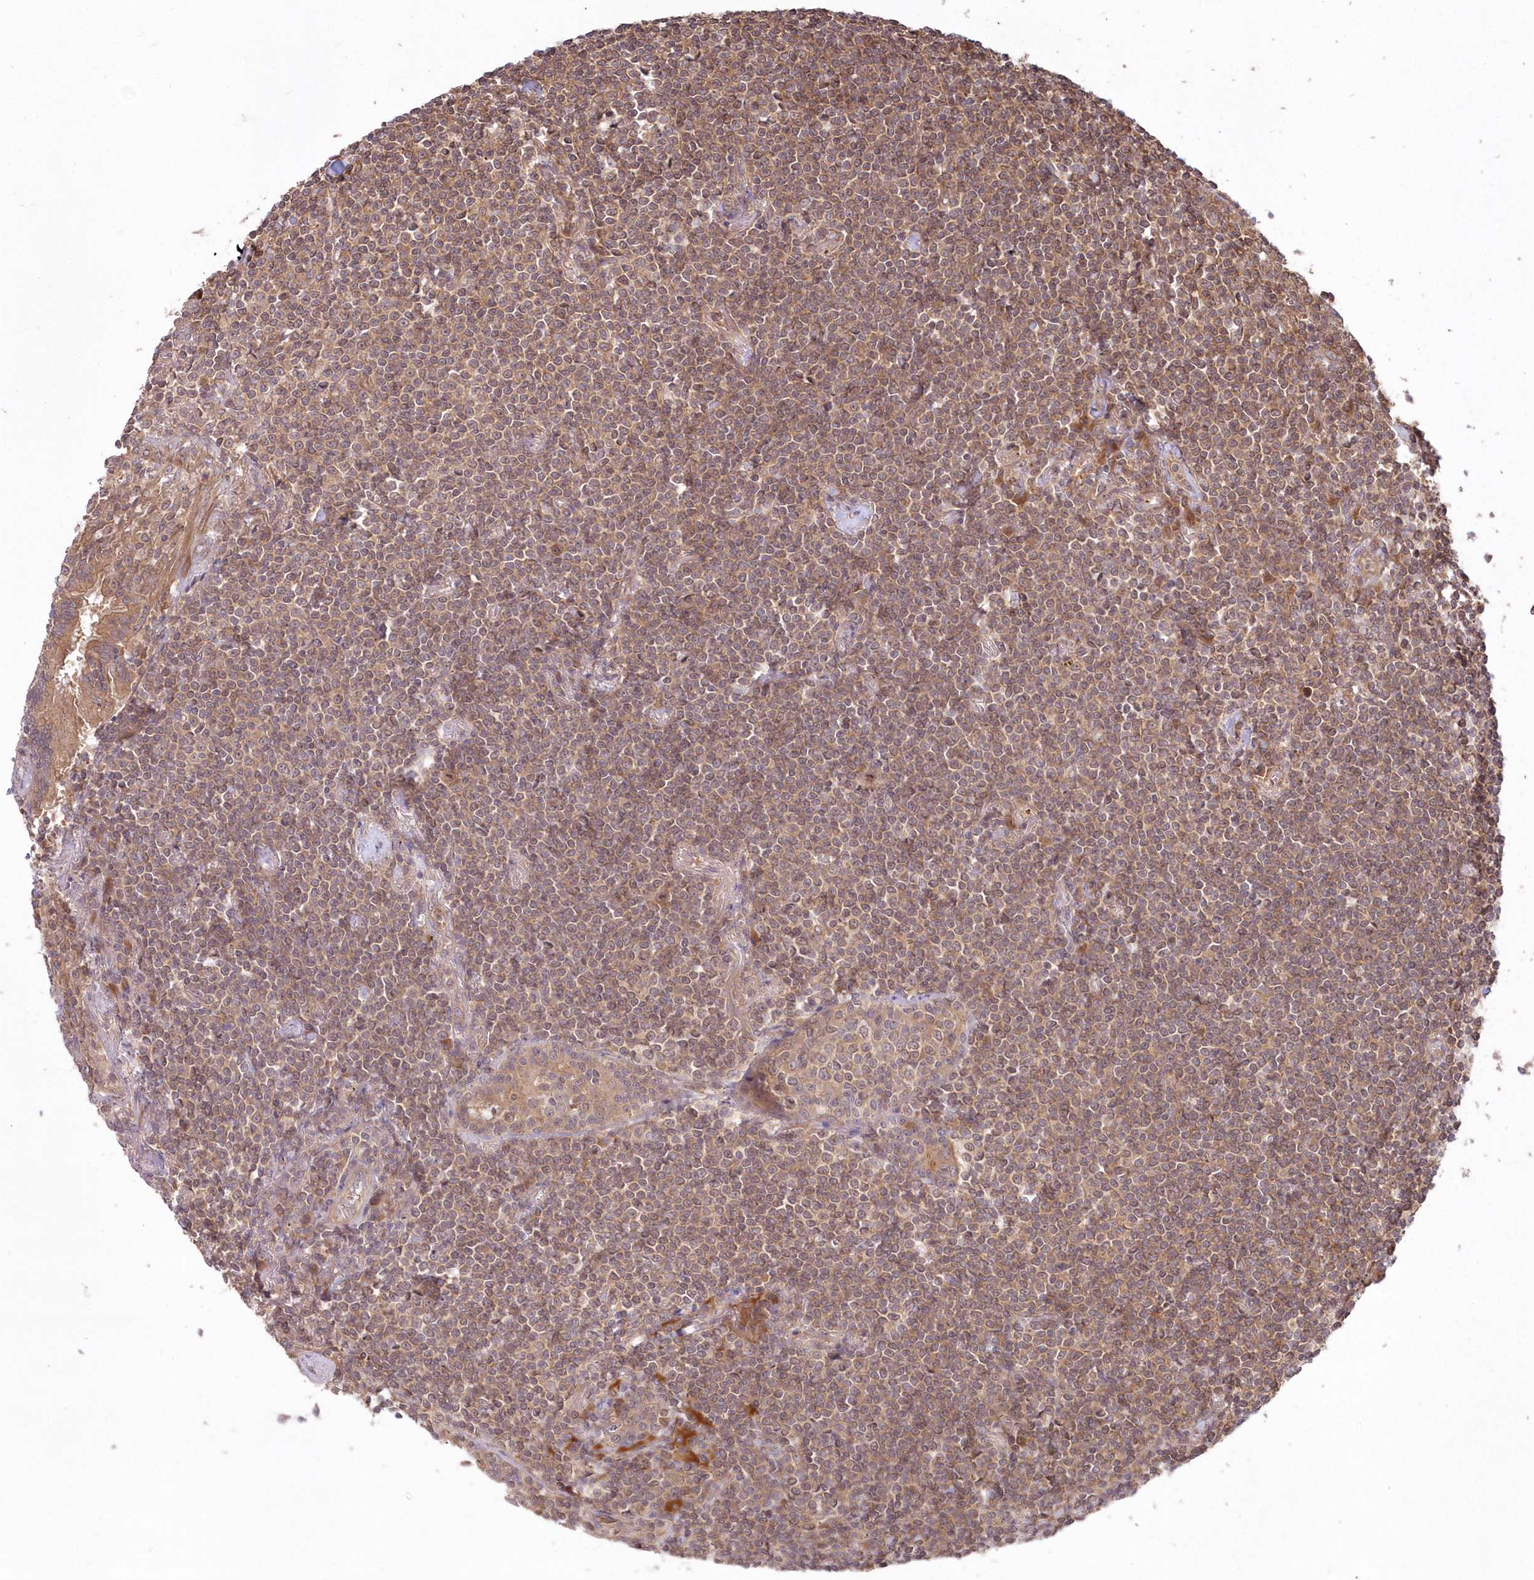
{"staining": {"intensity": "moderate", "quantity": ">75%", "location": "cytoplasmic/membranous,nuclear"}, "tissue": "lymphoma", "cell_type": "Tumor cells", "image_type": "cancer", "snomed": [{"axis": "morphology", "description": "Malignant lymphoma, non-Hodgkin's type, Low grade"}, {"axis": "topography", "description": "Lung"}], "caption": "Immunohistochemistry (DAB) staining of human lymphoma reveals moderate cytoplasmic/membranous and nuclear protein expression in about >75% of tumor cells. The staining was performed using DAB (3,3'-diaminobenzidine), with brown indicating positive protein expression. Nuclei are stained blue with hematoxylin.", "gene": "TBCA", "patient": {"sex": "female", "age": 71}}